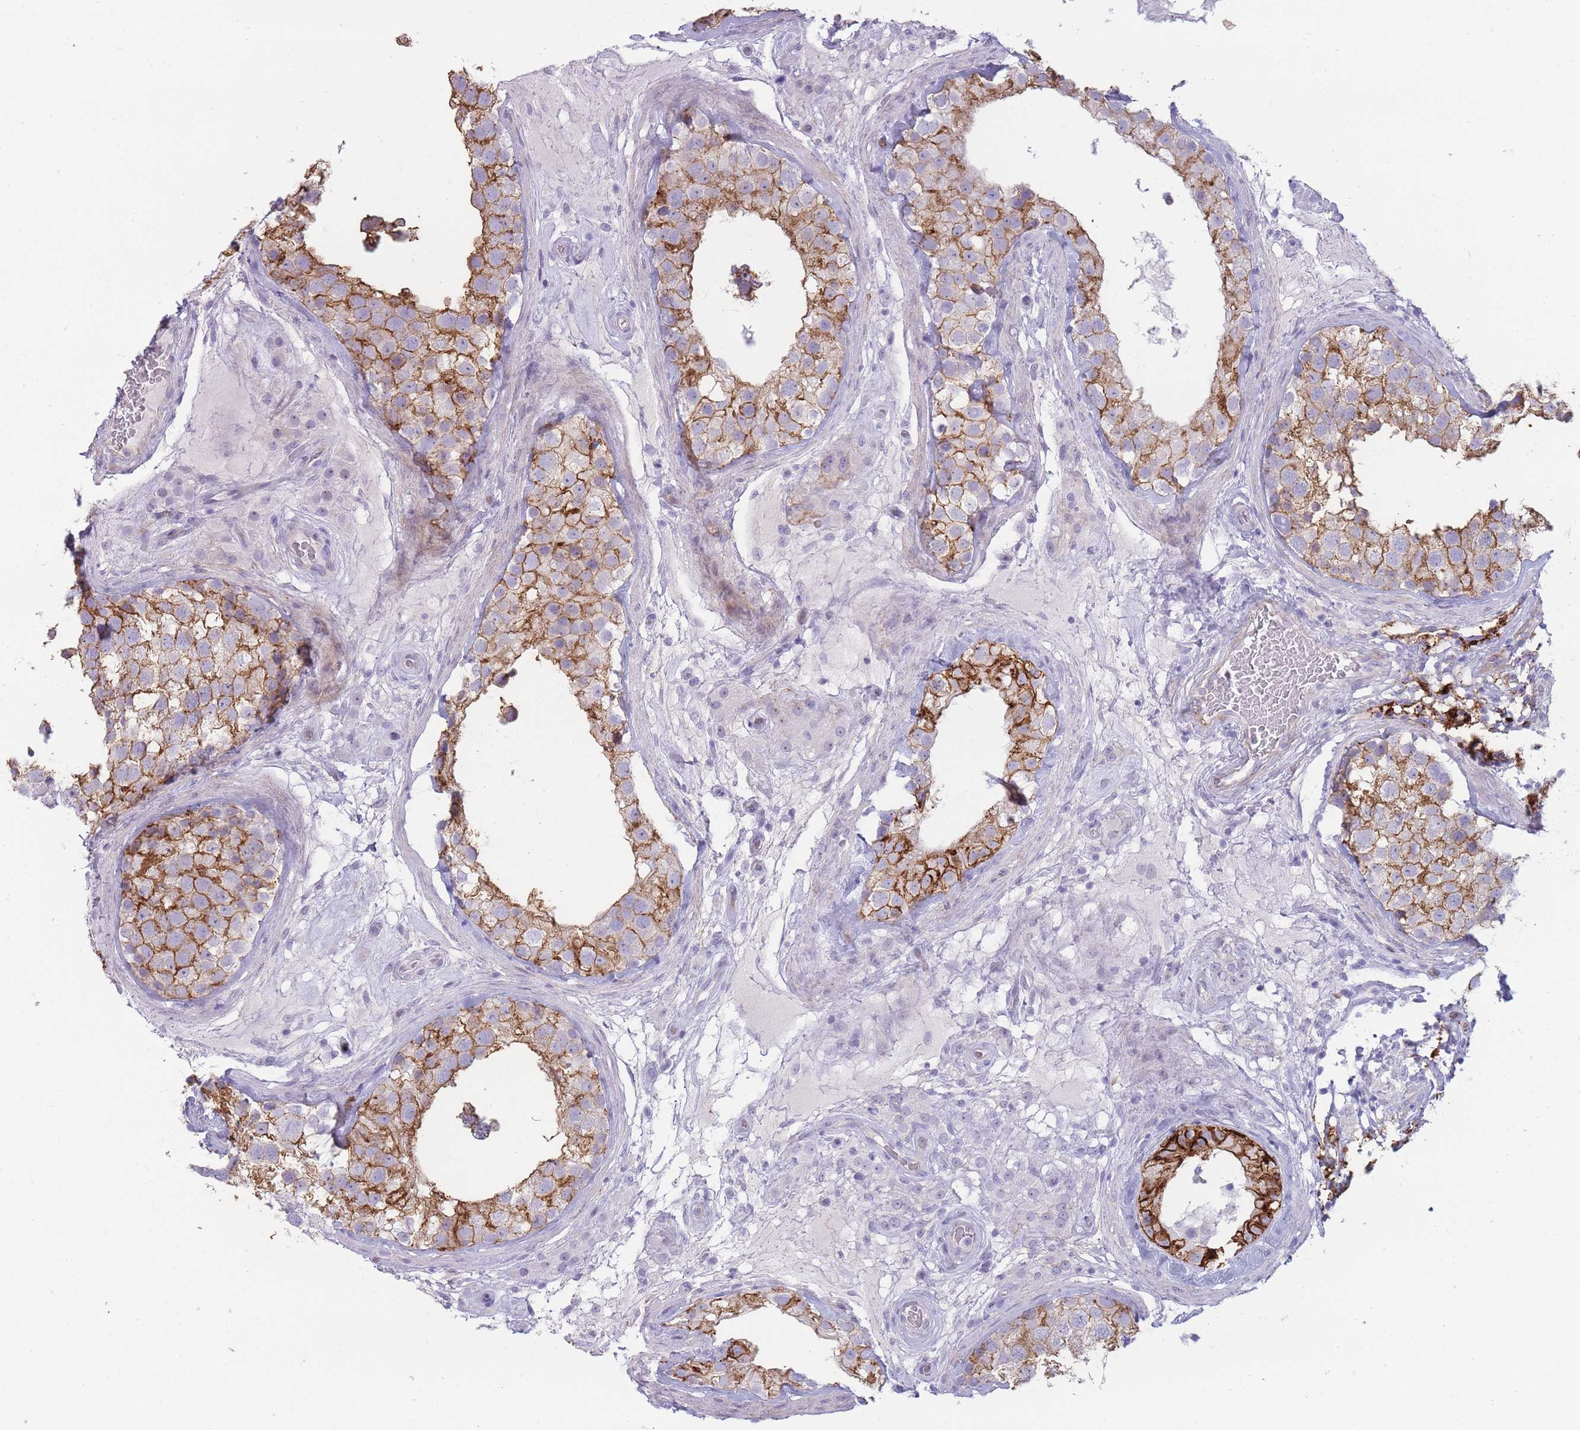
{"staining": {"intensity": "strong", "quantity": ">75%", "location": "cytoplasmic/membranous"}, "tissue": "testis", "cell_type": "Cells in seminiferous ducts", "image_type": "normal", "snomed": [{"axis": "morphology", "description": "Normal tissue, NOS"}, {"axis": "topography", "description": "Testis"}], "caption": "Immunohistochemistry of normal testis shows high levels of strong cytoplasmic/membranous expression in about >75% of cells in seminiferous ducts.", "gene": "UTP14A", "patient": {"sex": "male", "age": 46}}